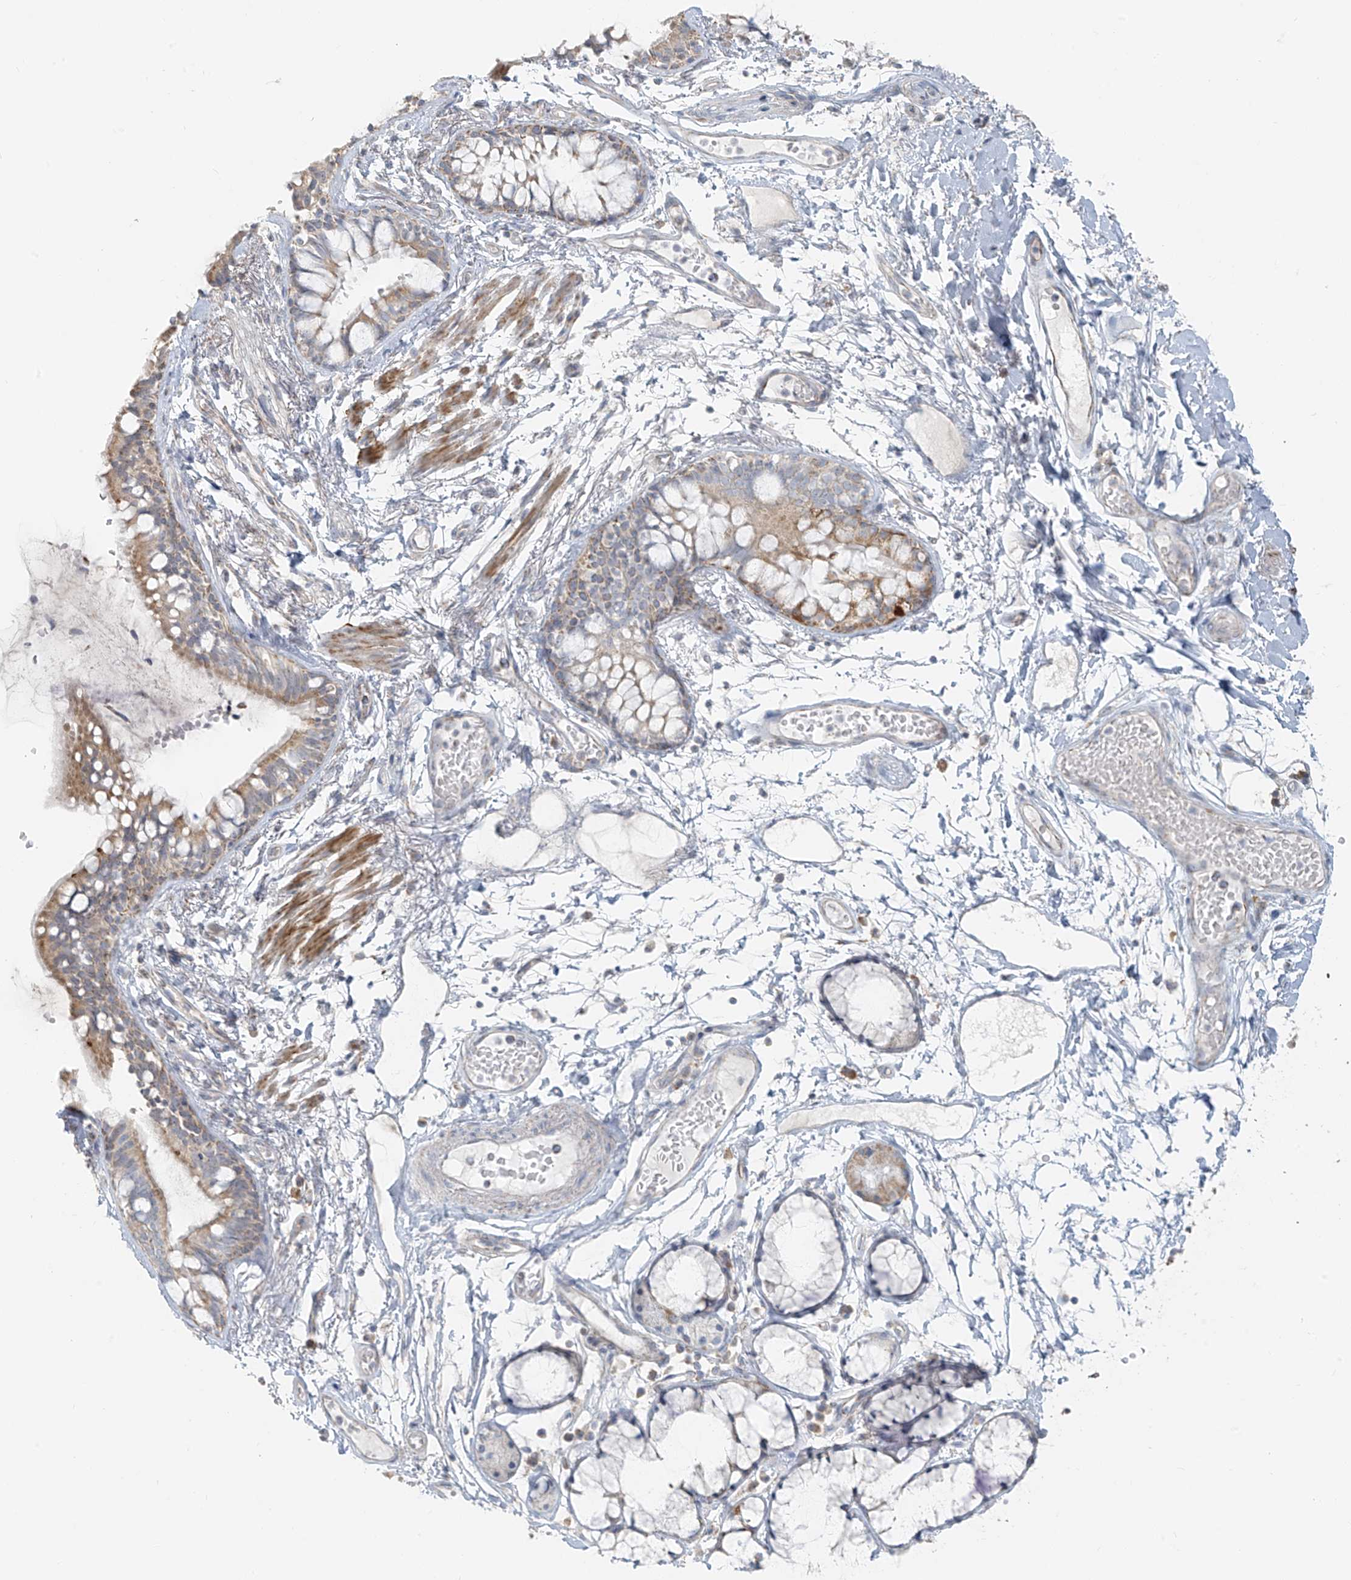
{"staining": {"intensity": "moderate", "quantity": ">75%", "location": "cytoplasmic/membranous"}, "tissue": "bronchus", "cell_type": "Respiratory epithelial cells", "image_type": "normal", "snomed": [{"axis": "morphology", "description": "Normal tissue, NOS"}, {"axis": "topography", "description": "Cartilage tissue"}, {"axis": "topography", "description": "Bronchus"}], "caption": "Brown immunohistochemical staining in unremarkable bronchus displays moderate cytoplasmic/membranous staining in approximately >75% of respiratory epithelial cells.", "gene": "UST", "patient": {"sex": "female", "age": 73}}